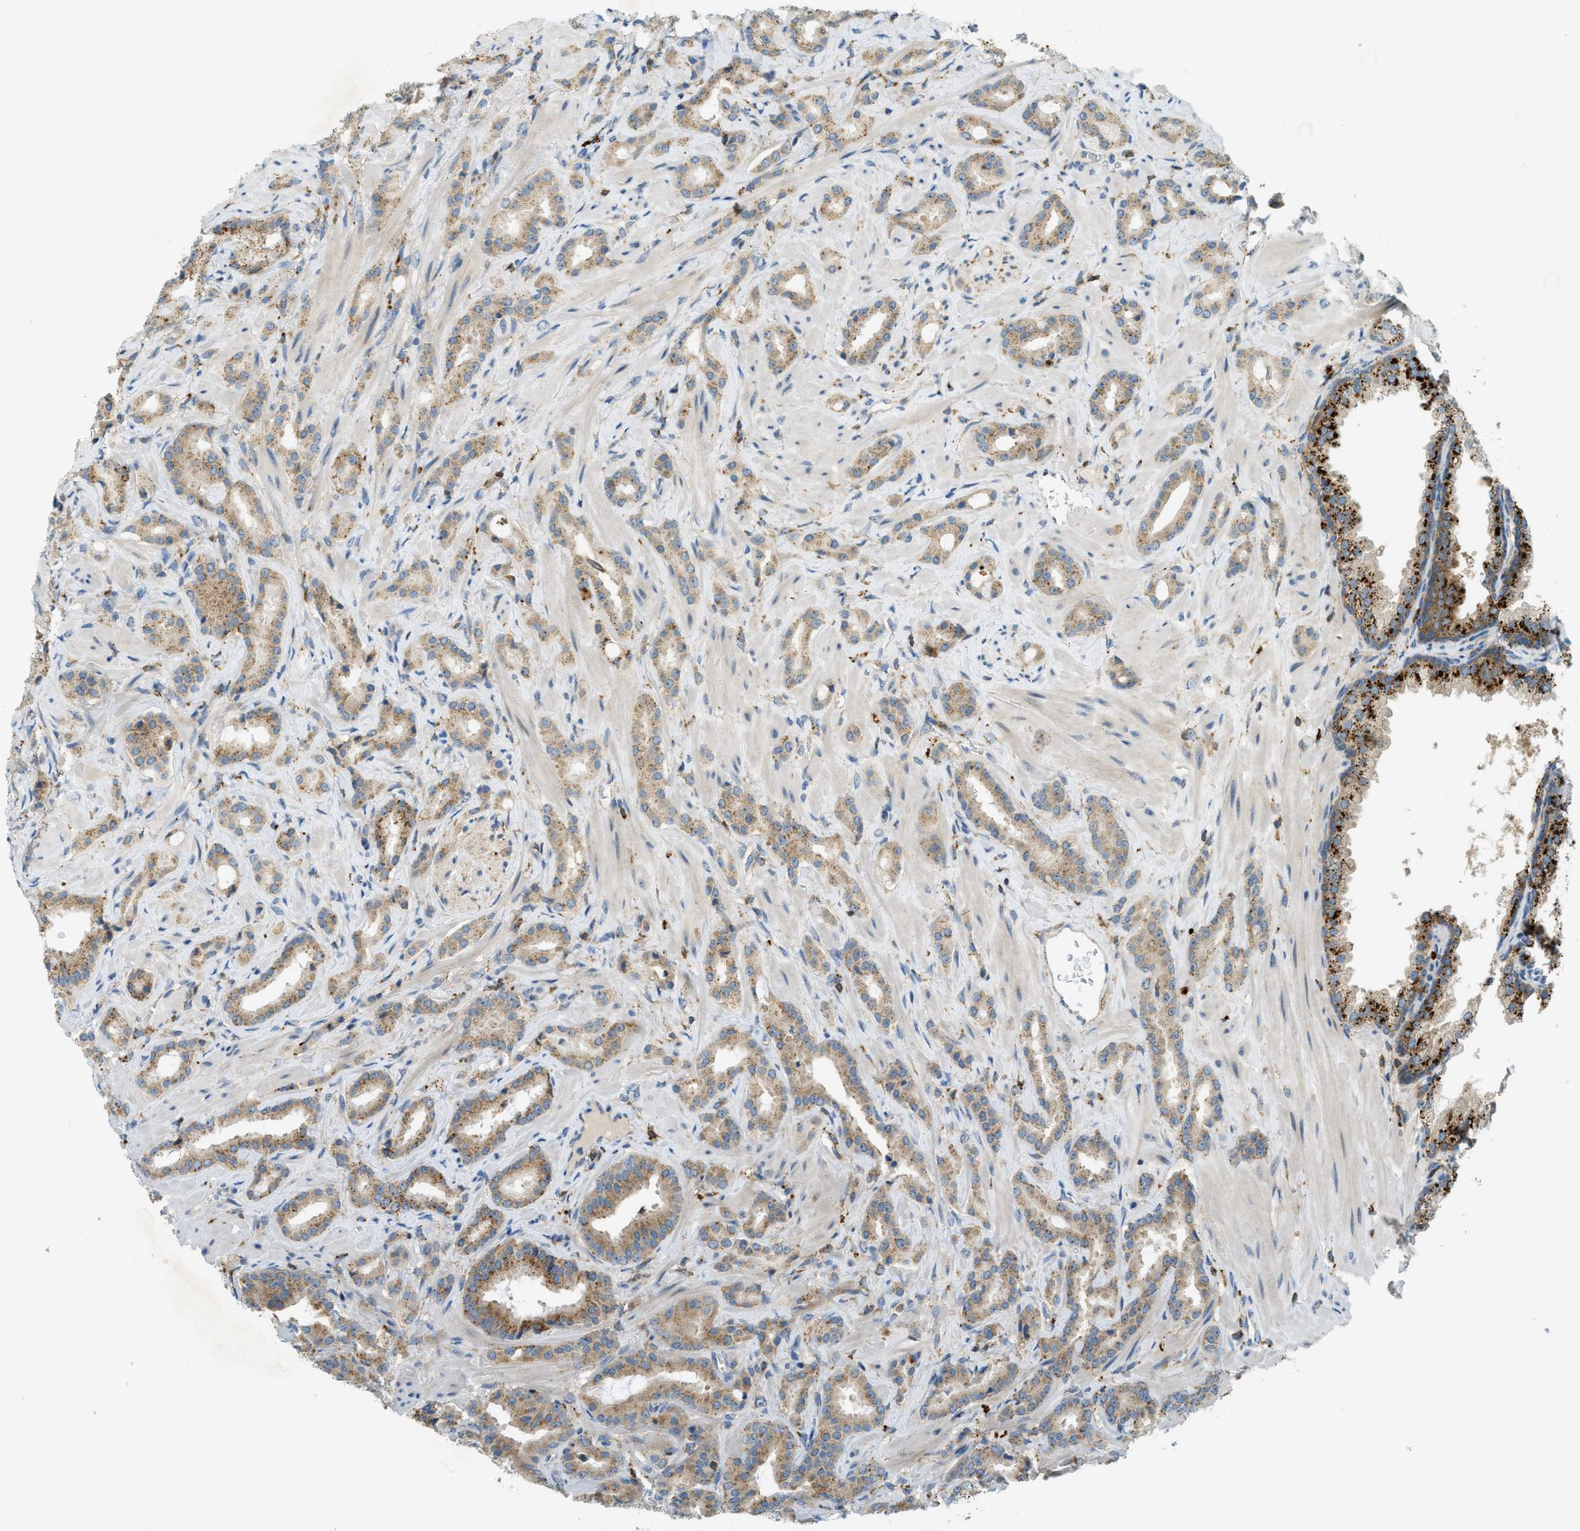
{"staining": {"intensity": "moderate", "quantity": ">75%", "location": "cytoplasmic/membranous"}, "tissue": "prostate cancer", "cell_type": "Tumor cells", "image_type": "cancer", "snomed": [{"axis": "morphology", "description": "Adenocarcinoma, High grade"}, {"axis": "topography", "description": "Prostate"}], "caption": "Protein staining of prostate high-grade adenocarcinoma tissue shows moderate cytoplasmic/membranous positivity in about >75% of tumor cells.", "gene": "PLBD2", "patient": {"sex": "male", "age": 64}}